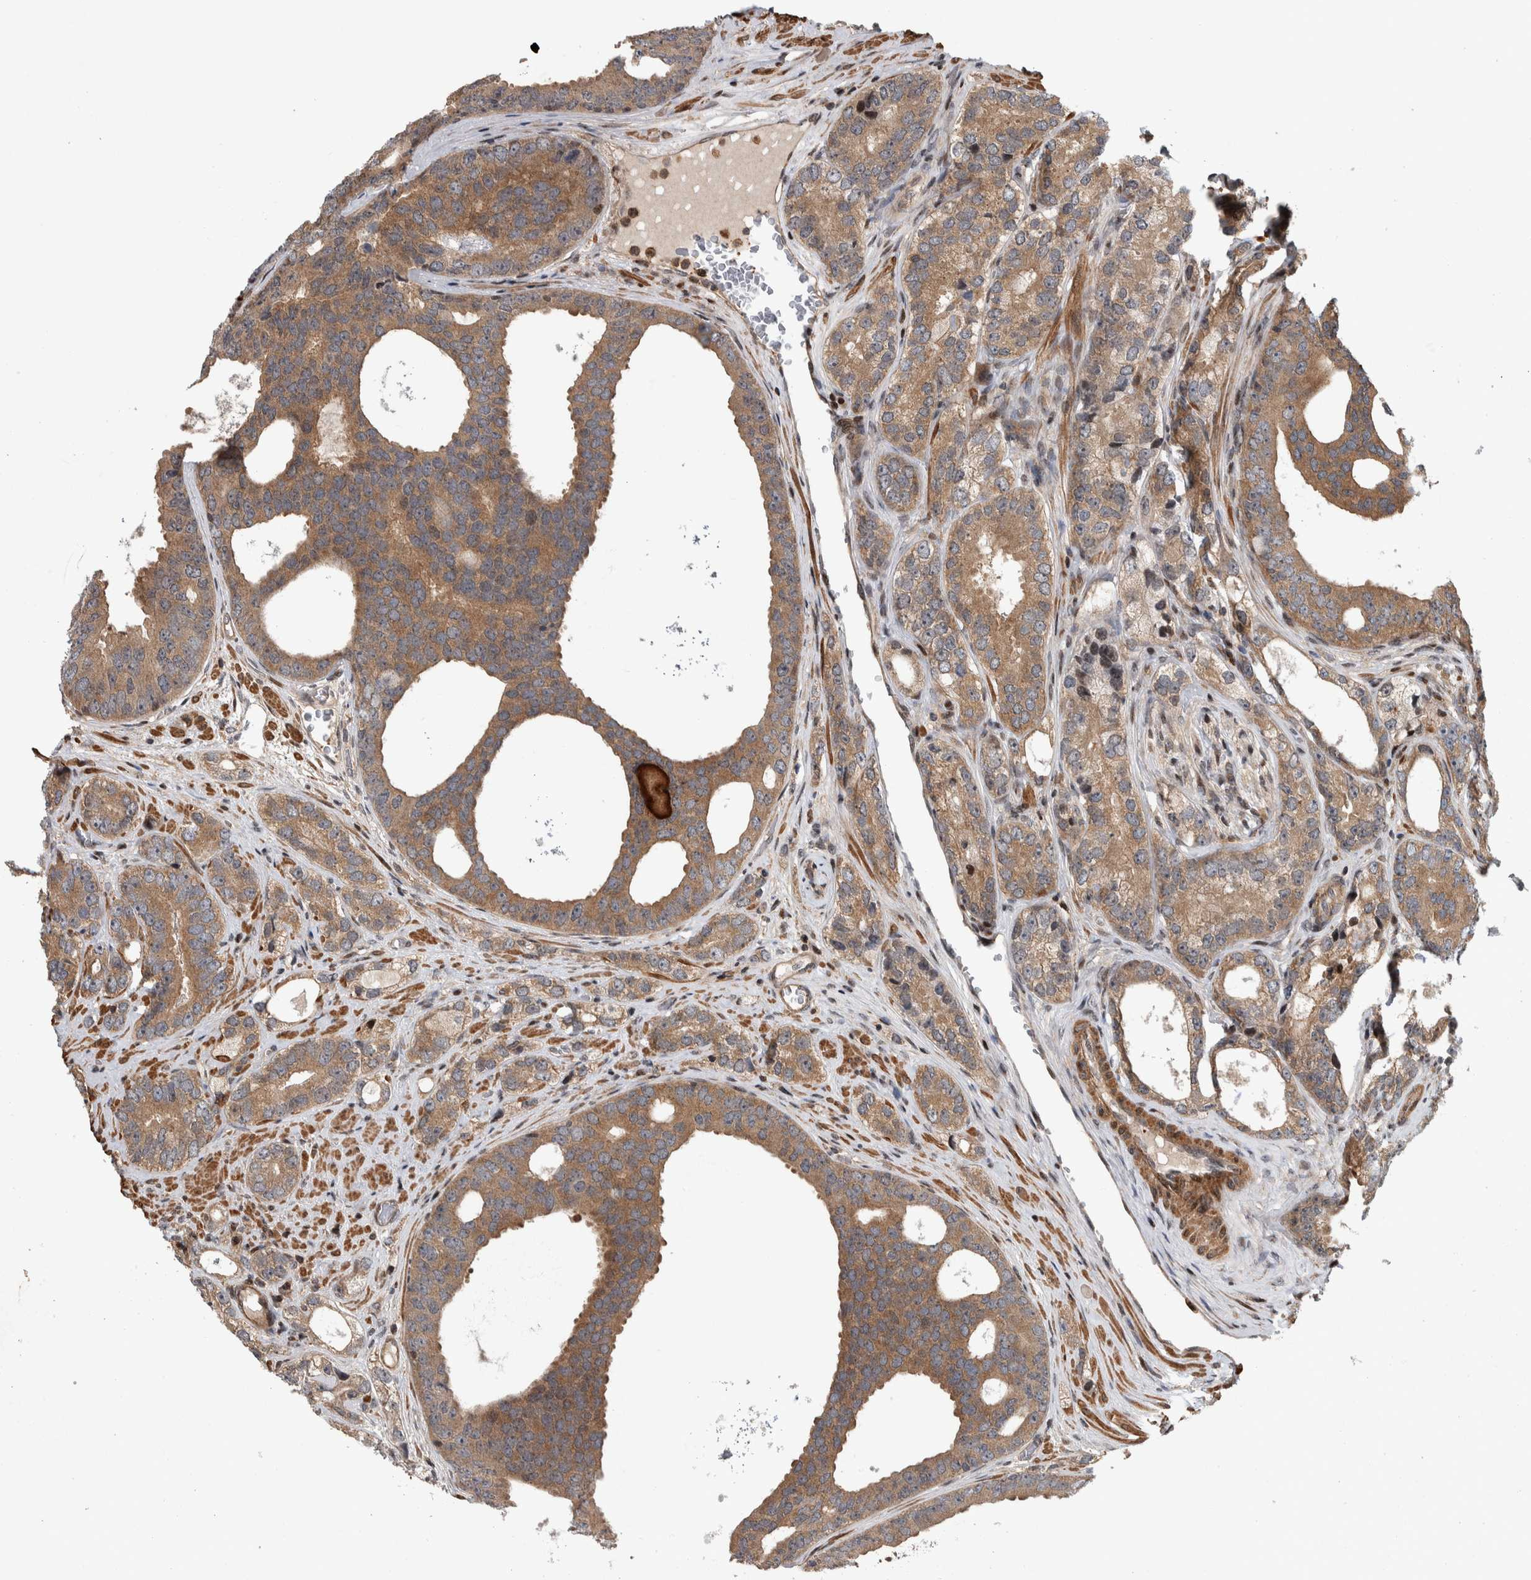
{"staining": {"intensity": "moderate", "quantity": ">75%", "location": "cytoplasmic/membranous"}, "tissue": "prostate cancer", "cell_type": "Tumor cells", "image_type": "cancer", "snomed": [{"axis": "morphology", "description": "Adenocarcinoma, High grade"}, {"axis": "topography", "description": "Prostate"}], "caption": "Prostate high-grade adenocarcinoma stained for a protein (brown) shows moderate cytoplasmic/membranous positive positivity in approximately >75% of tumor cells.", "gene": "ARFGEF1", "patient": {"sex": "male", "age": 56}}